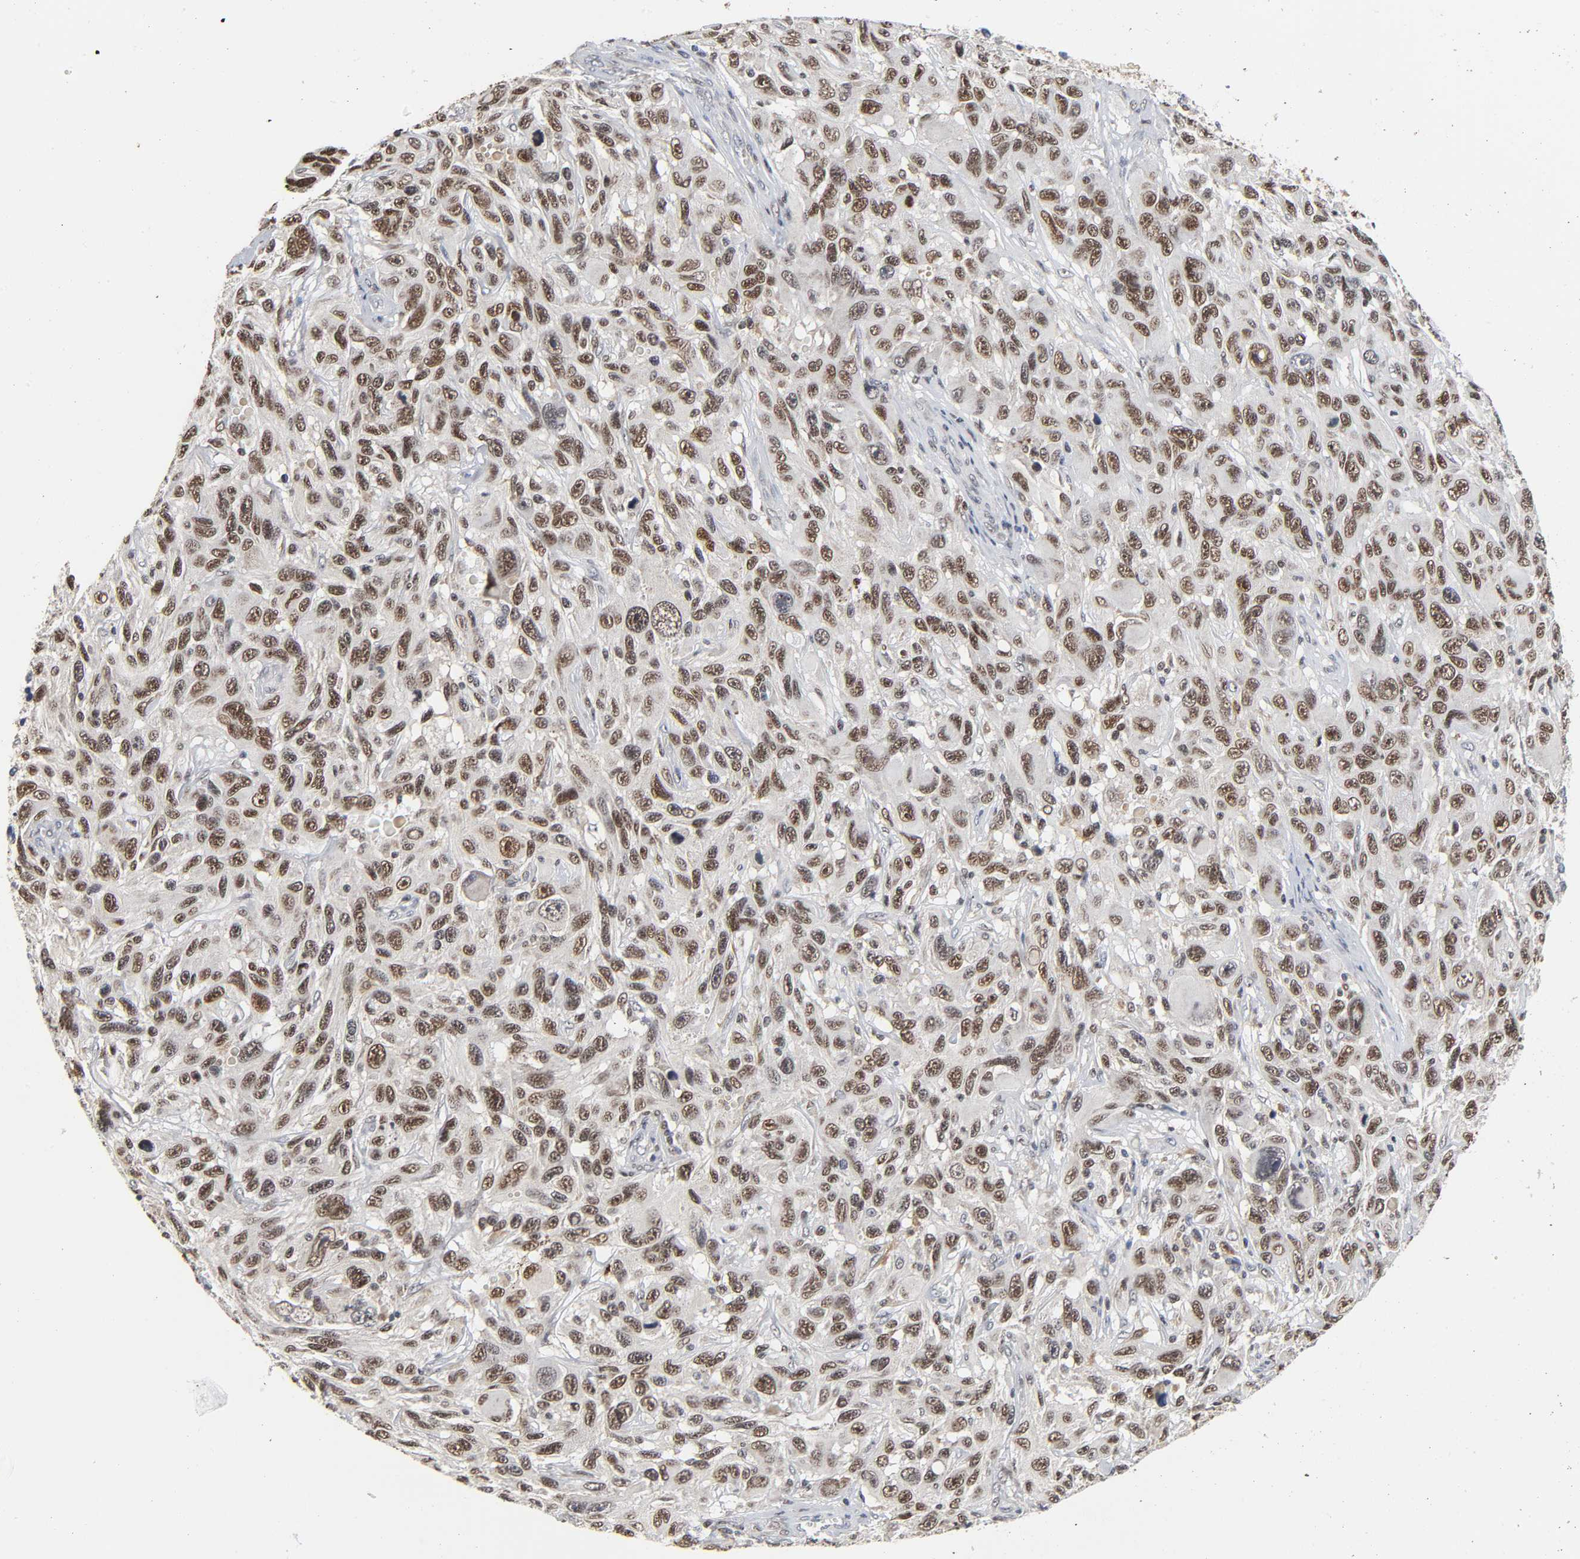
{"staining": {"intensity": "moderate", "quantity": ">75%", "location": "nuclear"}, "tissue": "melanoma", "cell_type": "Tumor cells", "image_type": "cancer", "snomed": [{"axis": "morphology", "description": "Malignant melanoma, NOS"}, {"axis": "topography", "description": "Skin"}], "caption": "Approximately >75% of tumor cells in human melanoma display moderate nuclear protein expression as visualized by brown immunohistochemical staining.", "gene": "KAT2B", "patient": {"sex": "male", "age": 53}}